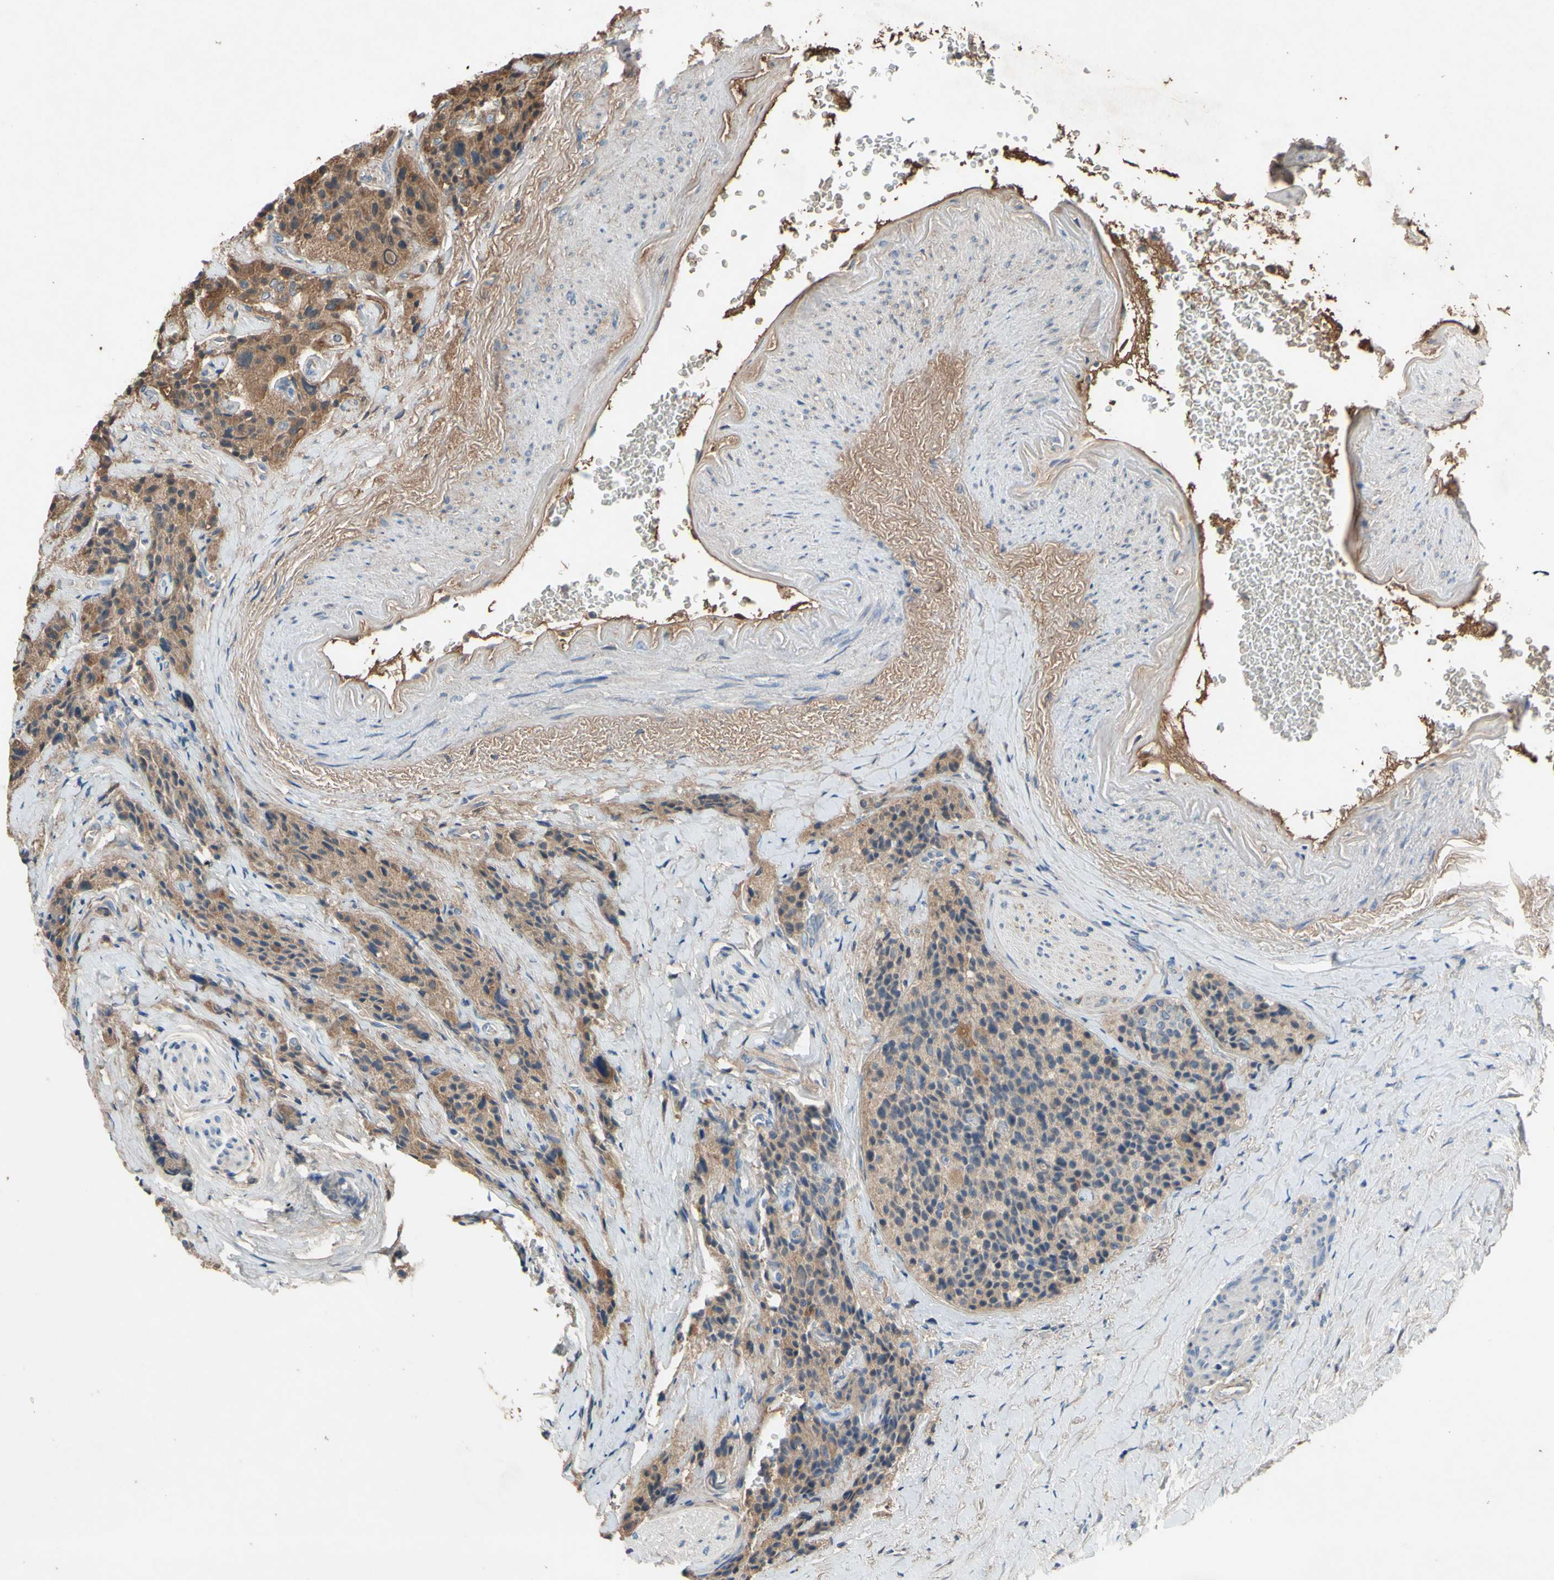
{"staining": {"intensity": "moderate", "quantity": "25%-75%", "location": "cytoplasmic/membranous"}, "tissue": "carcinoid", "cell_type": "Tumor cells", "image_type": "cancer", "snomed": [{"axis": "morphology", "description": "Carcinoid, malignant, NOS"}, {"axis": "topography", "description": "Colon"}], "caption": "Tumor cells show medium levels of moderate cytoplasmic/membranous positivity in approximately 25%-75% of cells in human carcinoid.", "gene": "PTGDS", "patient": {"sex": "female", "age": 61}}